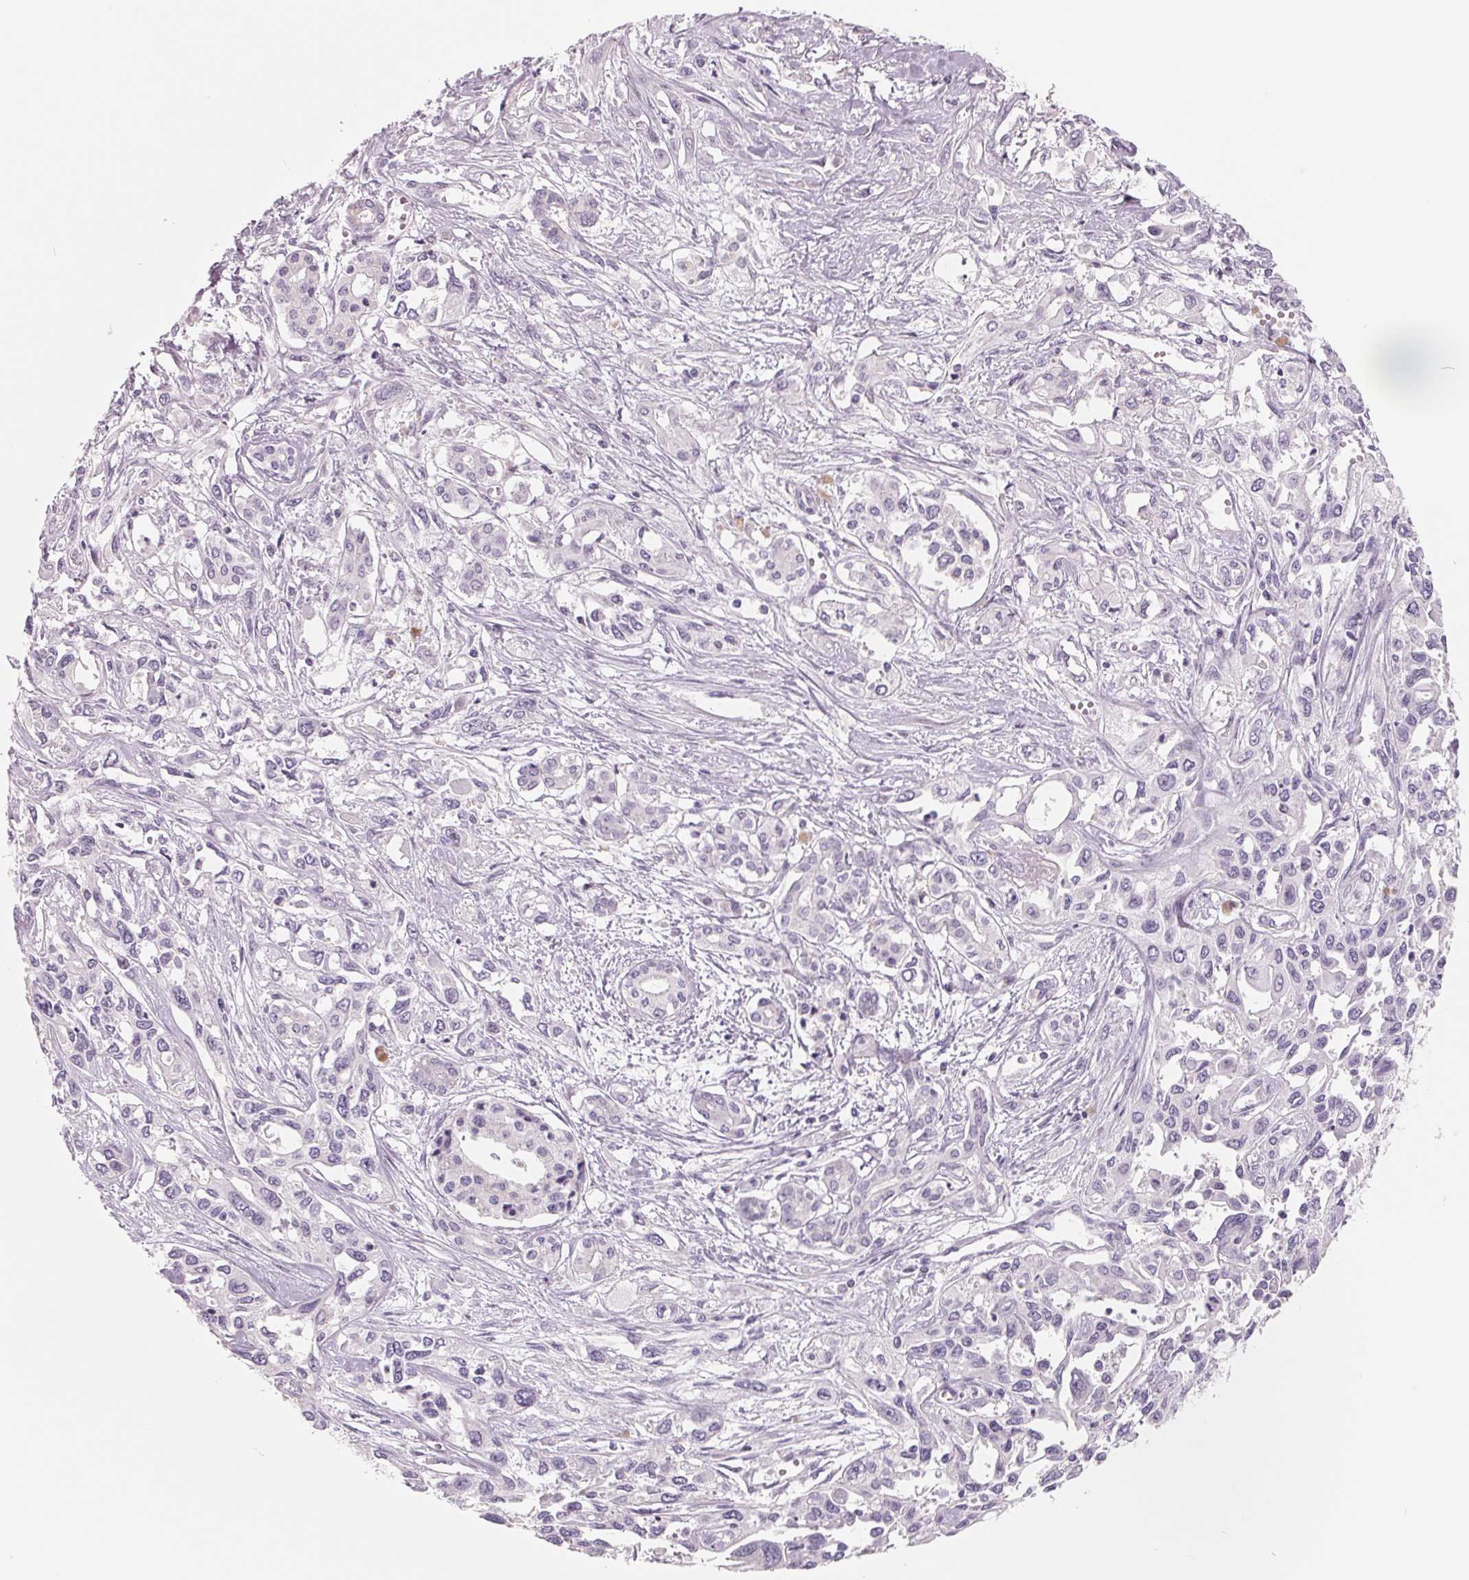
{"staining": {"intensity": "negative", "quantity": "none", "location": "none"}, "tissue": "pancreatic cancer", "cell_type": "Tumor cells", "image_type": "cancer", "snomed": [{"axis": "morphology", "description": "Adenocarcinoma, NOS"}, {"axis": "topography", "description": "Pancreas"}], "caption": "A micrograph of pancreatic cancer (adenocarcinoma) stained for a protein displays no brown staining in tumor cells. (Immunohistochemistry (ihc), brightfield microscopy, high magnification).", "gene": "FTCD", "patient": {"sex": "female", "age": 55}}